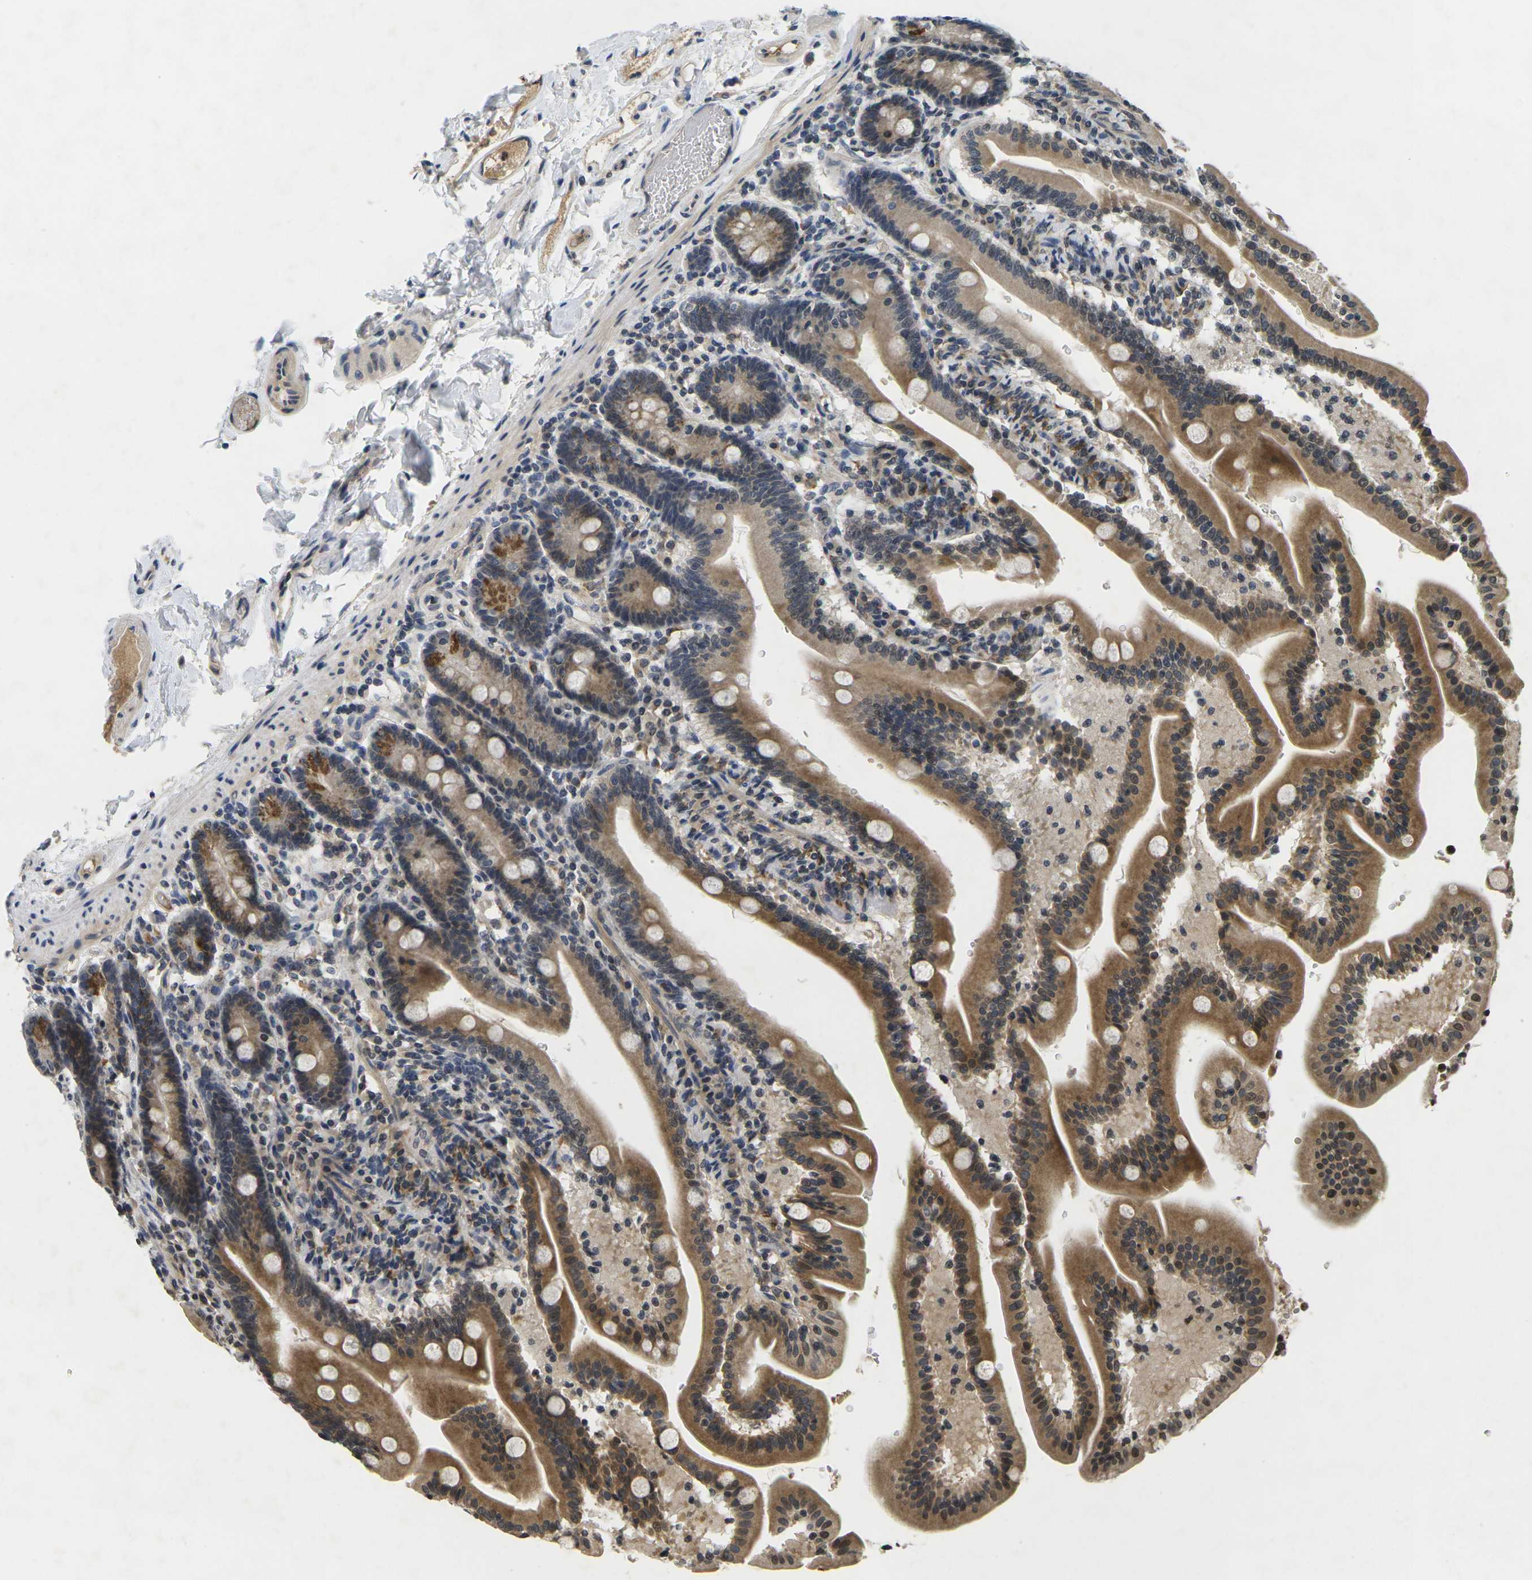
{"staining": {"intensity": "moderate", "quantity": ">75%", "location": "cytoplasmic/membranous"}, "tissue": "duodenum", "cell_type": "Glandular cells", "image_type": "normal", "snomed": [{"axis": "morphology", "description": "Normal tissue, NOS"}, {"axis": "topography", "description": "Duodenum"}], "caption": "Immunohistochemistry (DAB (3,3'-diaminobenzidine)) staining of normal duodenum exhibits moderate cytoplasmic/membranous protein staining in approximately >75% of glandular cells.", "gene": "C1QC", "patient": {"sex": "male", "age": 54}}